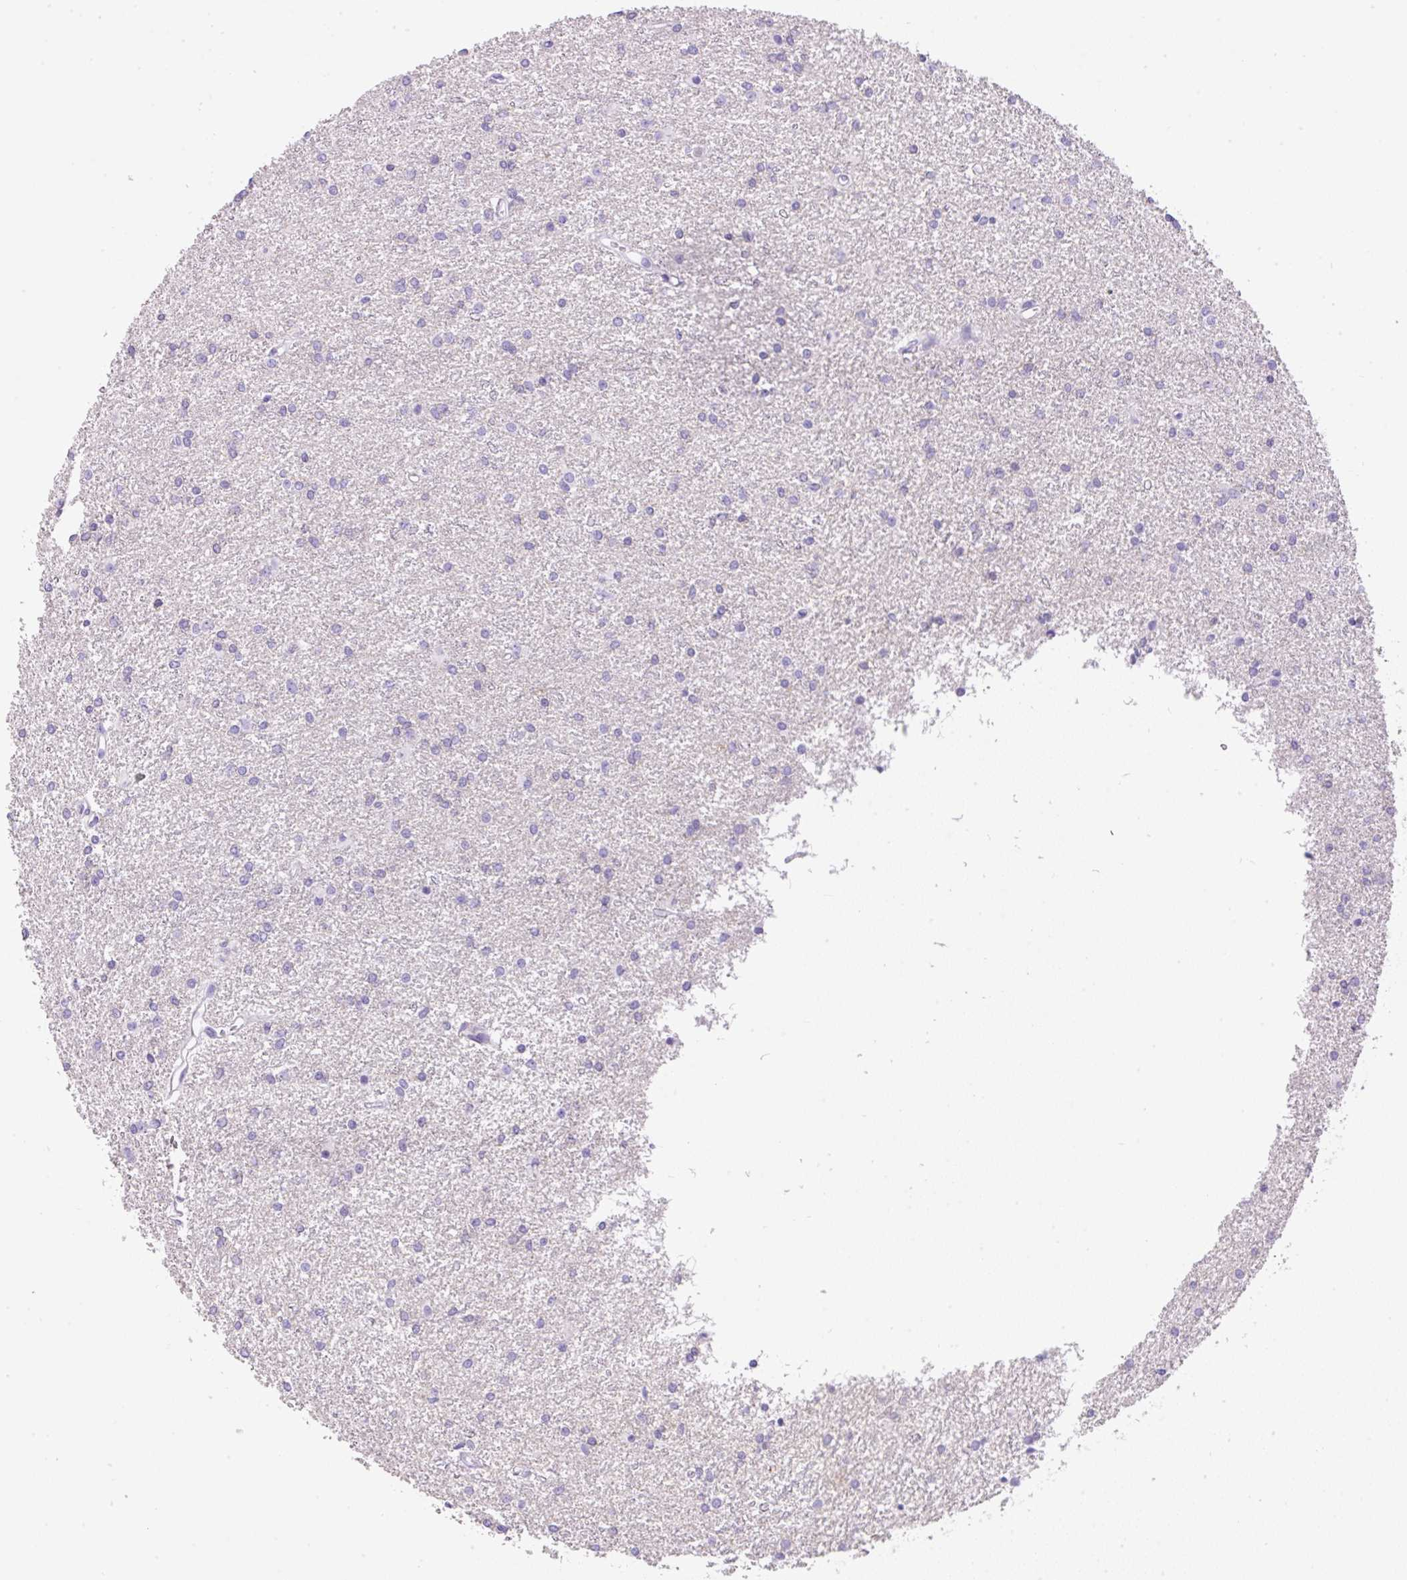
{"staining": {"intensity": "negative", "quantity": "none", "location": "none"}, "tissue": "glioma", "cell_type": "Tumor cells", "image_type": "cancer", "snomed": [{"axis": "morphology", "description": "Glioma, malignant, High grade"}, {"axis": "topography", "description": "Brain"}], "caption": "This is a micrograph of immunohistochemistry staining of glioma, which shows no expression in tumor cells.", "gene": "TDRD15", "patient": {"sex": "female", "age": 50}}